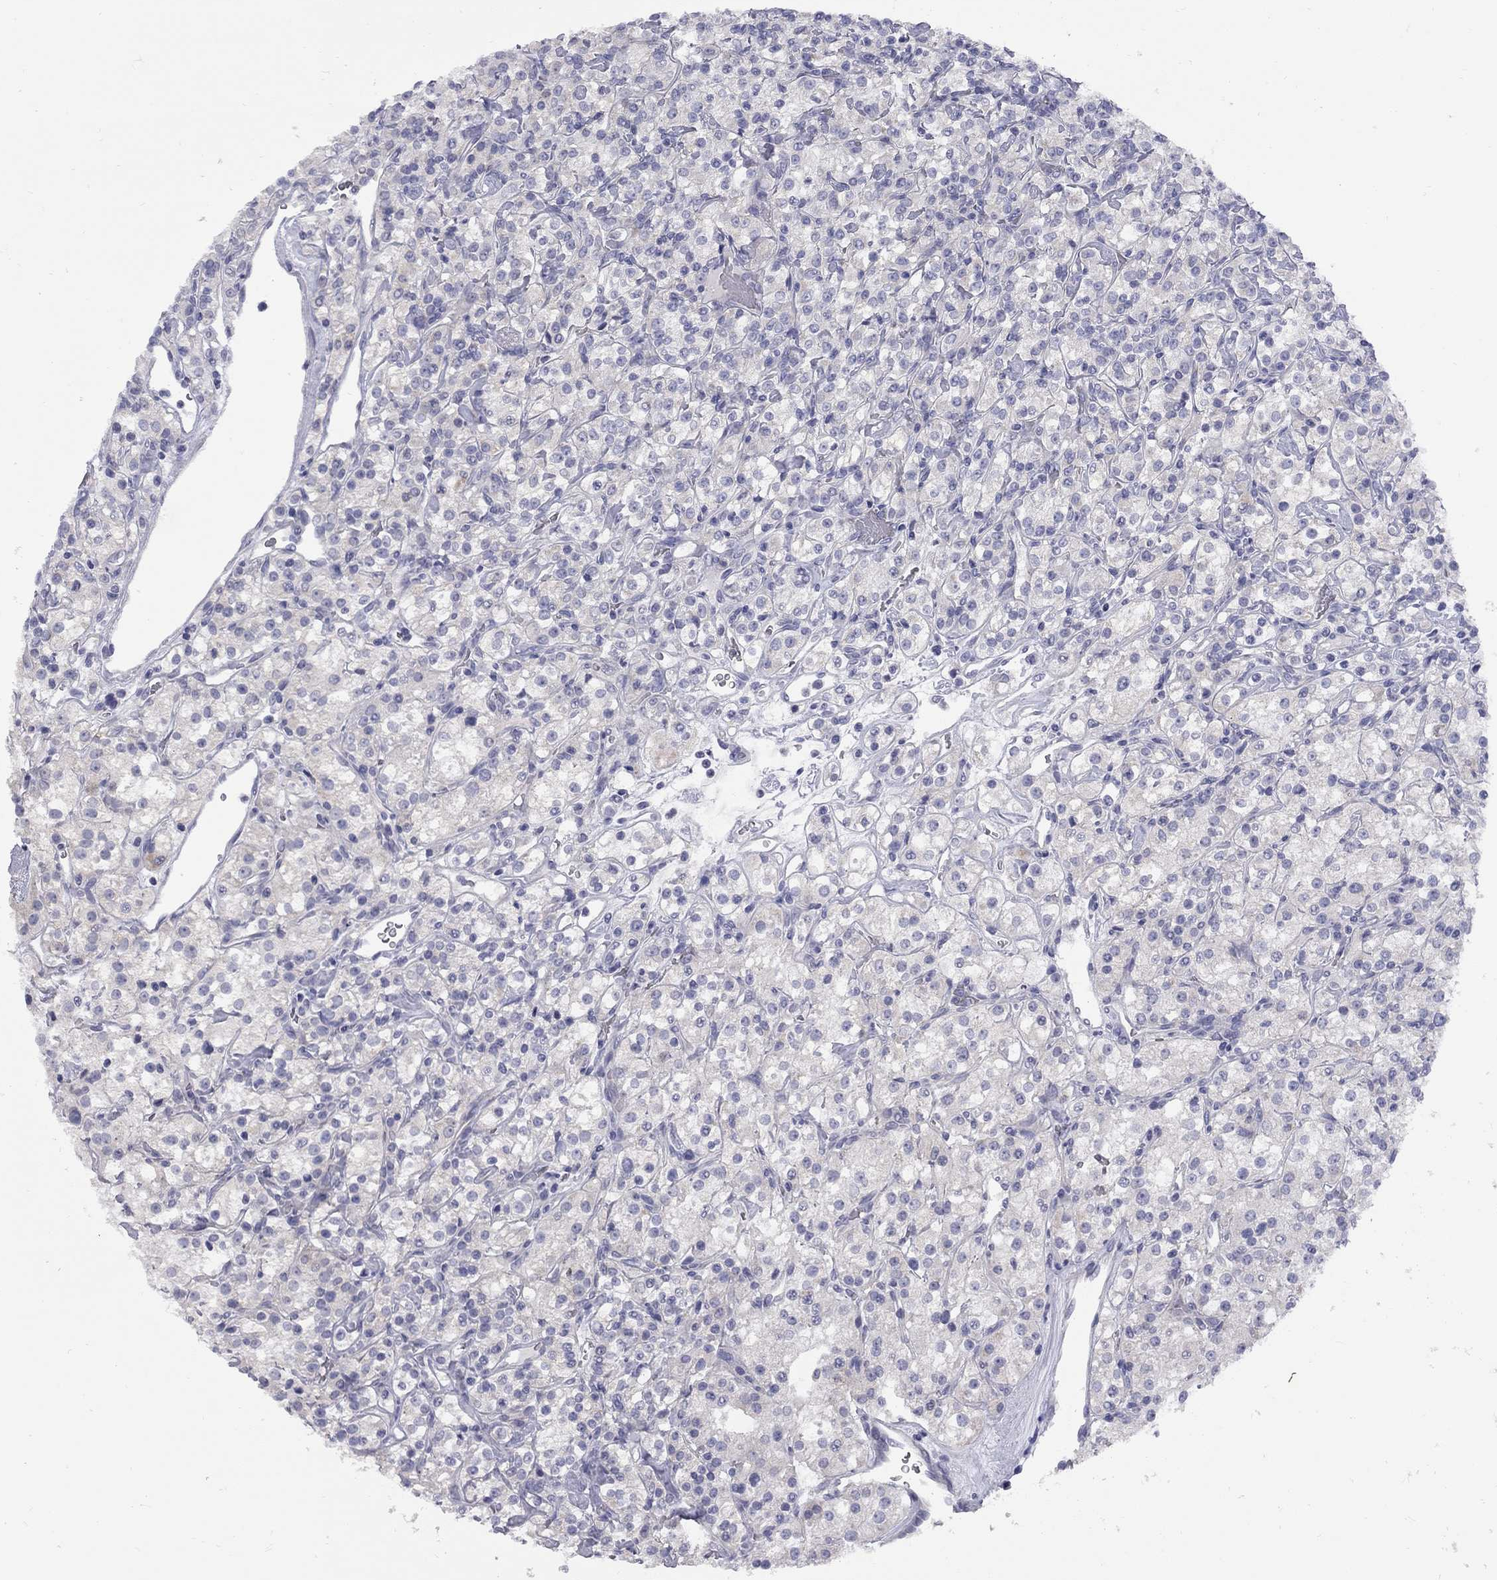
{"staining": {"intensity": "negative", "quantity": "none", "location": "none"}, "tissue": "renal cancer", "cell_type": "Tumor cells", "image_type": "cancer", "snomed": [{"axis": "morphology", "description": "Adenocarcinoma, NOS"}, {"axis": "topography", "description": "Kidney"}], "caption": "Micrograph shows no significant protein positivity in tumor cells of renal adenocarcinoma. (DAB immunohistochemistry with hematoxylin counter stain).", "gene": "ABCB4", "patient": {"sex": "male", "age": 77}}